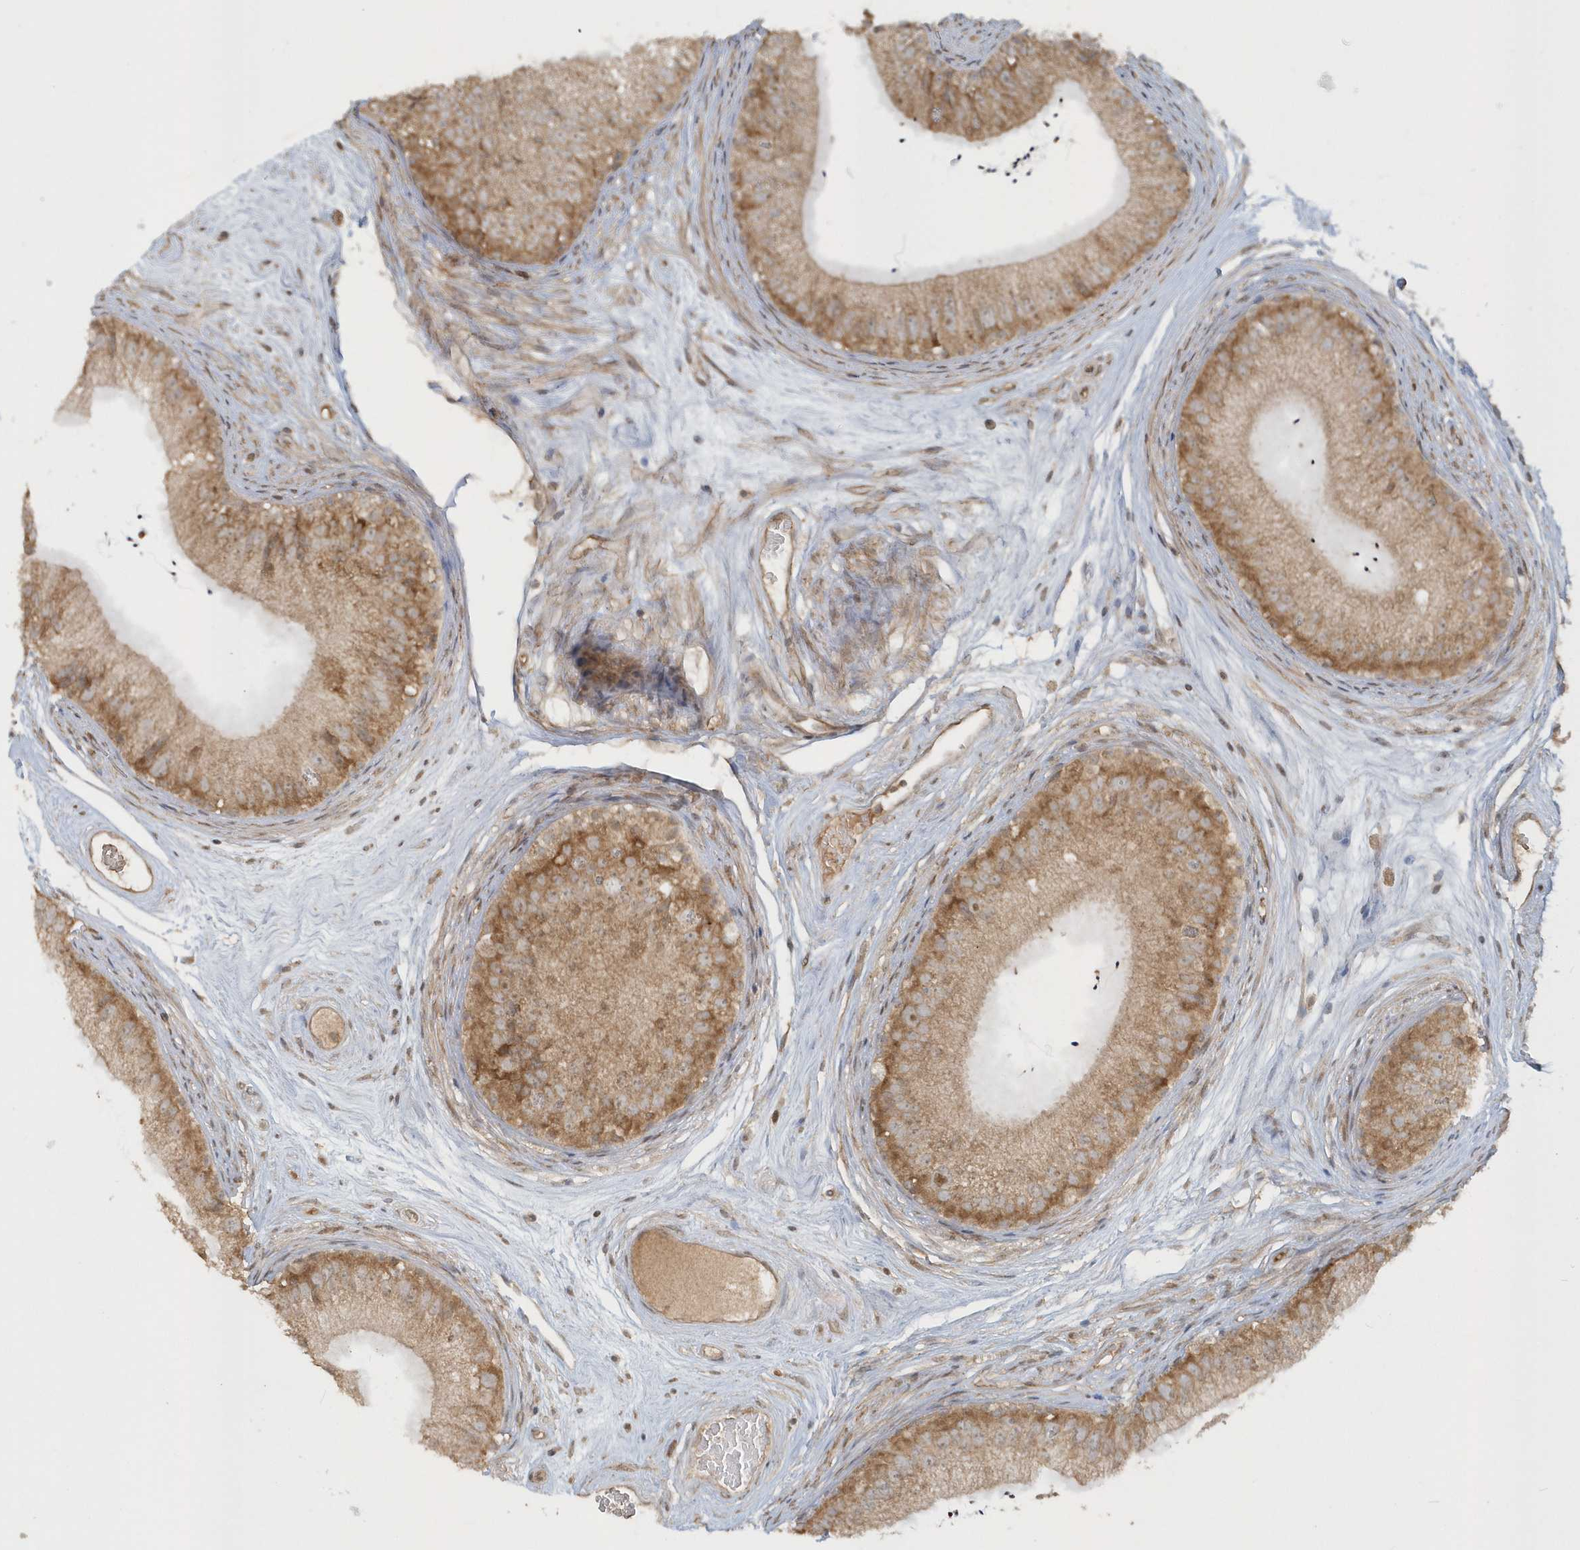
{"staining": {"intensity": "moderate", "quantity": ">75%", "location": "cytoplasmic/membranous"}, "tissue": "epididymis", "cell_type": "Glandular cells", "image_type": "normal", "snomed": [{"axis": "morphology", "description": "Normal tissue, NOS"}, {"axis": "topography", "description": "Epididymis"}], "caption": "IHC staining of unremarkable epididymis, which demonstrates medium levels of moderate cytoplasmic/membranous expression in about >75% of glandular cells indicating moderate cytoplasmic/membranous protein positivity. The staining was performed using DAB (brown) for protein detection and nuclei were counterstained in hematoxylin (blue).", "gene": "STIM2", "patient": {"sex": "male", "age": 77}}